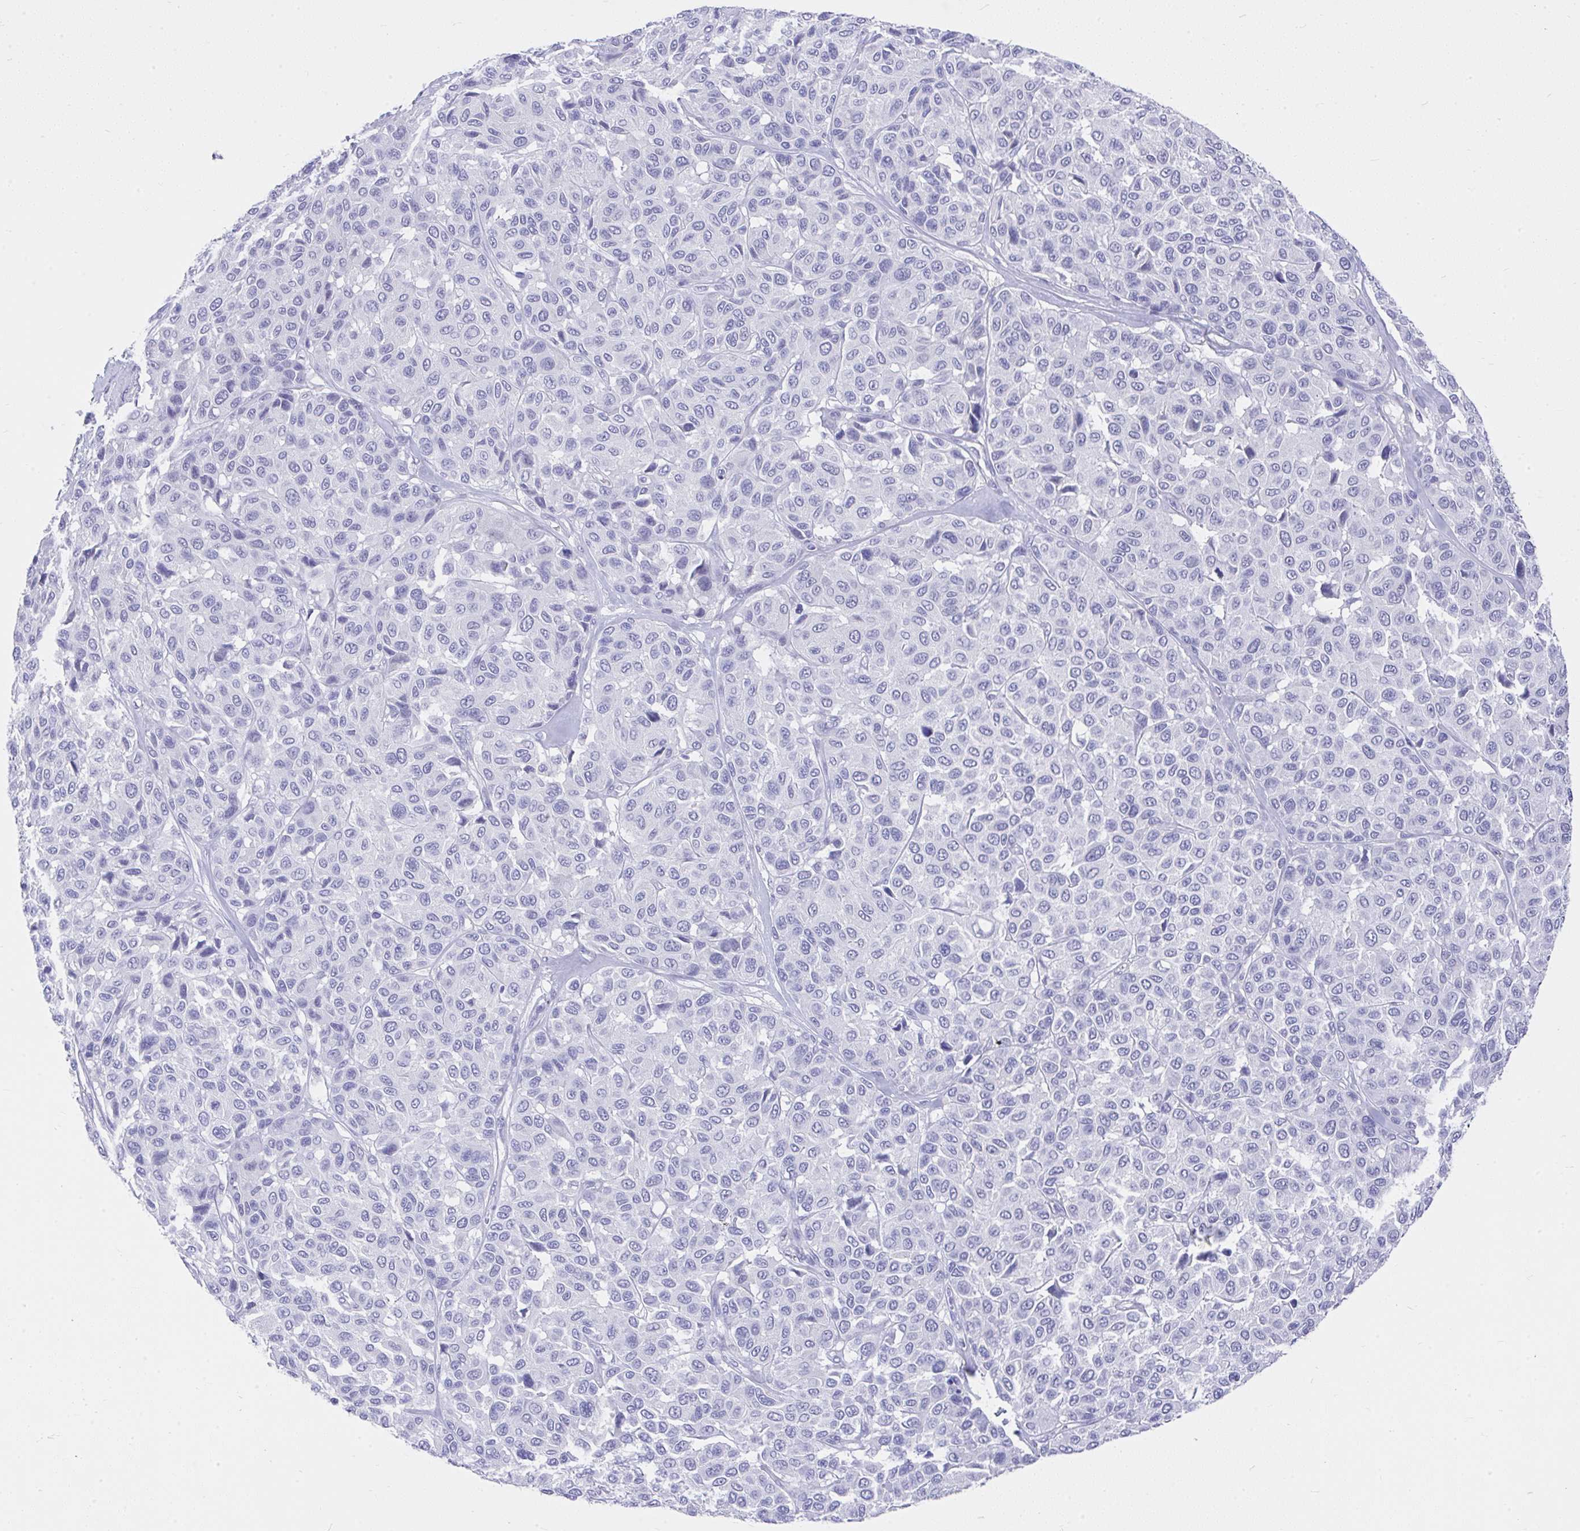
{"staining": {"intensity": "negative", "quantity": "none", "location": "none"}, "tissue": "melanoma", "cell_type": "Tumor cells", "image_type": "cancer", "snomed": [{"axis": "morphology", "description": "Malignant melanoma, NOS"}, {"axis": "topography", "description": "Skin"}], "caption": "The image displays no significant staining in tumor cells of melanoma.", "gene": "MS4A12", "patient": {"sex": "female", "age": 66}}